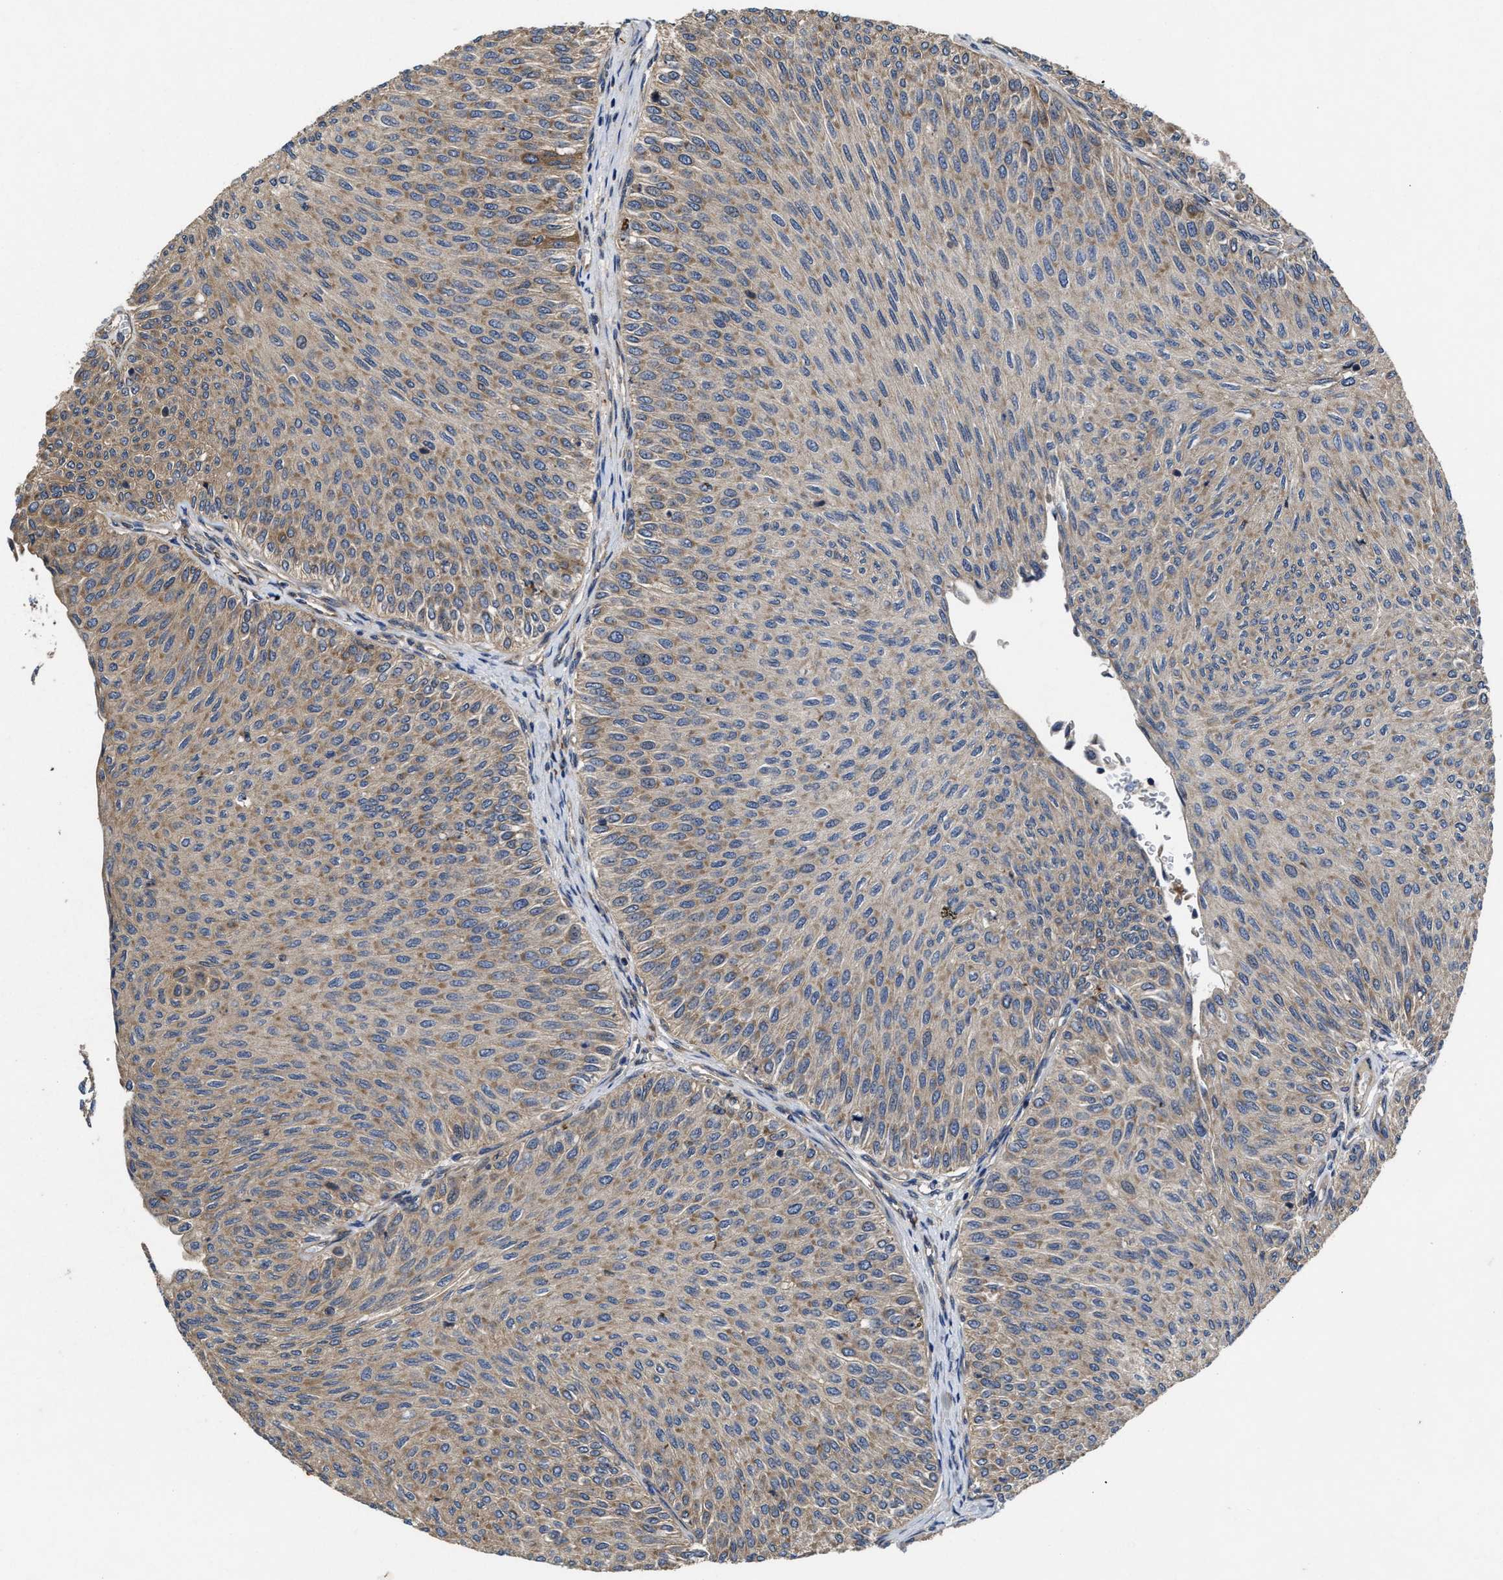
{"staining": {"intensity": "weak", "quantity": ">75%", "location": "cytoplasmic/membranous"}, "tissue": "urothelial cancer", "cell_type": "Tumor cells", "image_type": "cancer", "snomed": [{"axis": "morphology", "description": "Urothelial carcinoma, Low grade"}, {"axis": "topography", "description": "Urinary bladder"}], "caption": "Low-grade urothelial carcinoma tissue reveals weak cytoplasmic/membranous expression in about >75% of tumor cells", "gene": "EFNA4", "patient": {"sex": "male", "age": 78}}